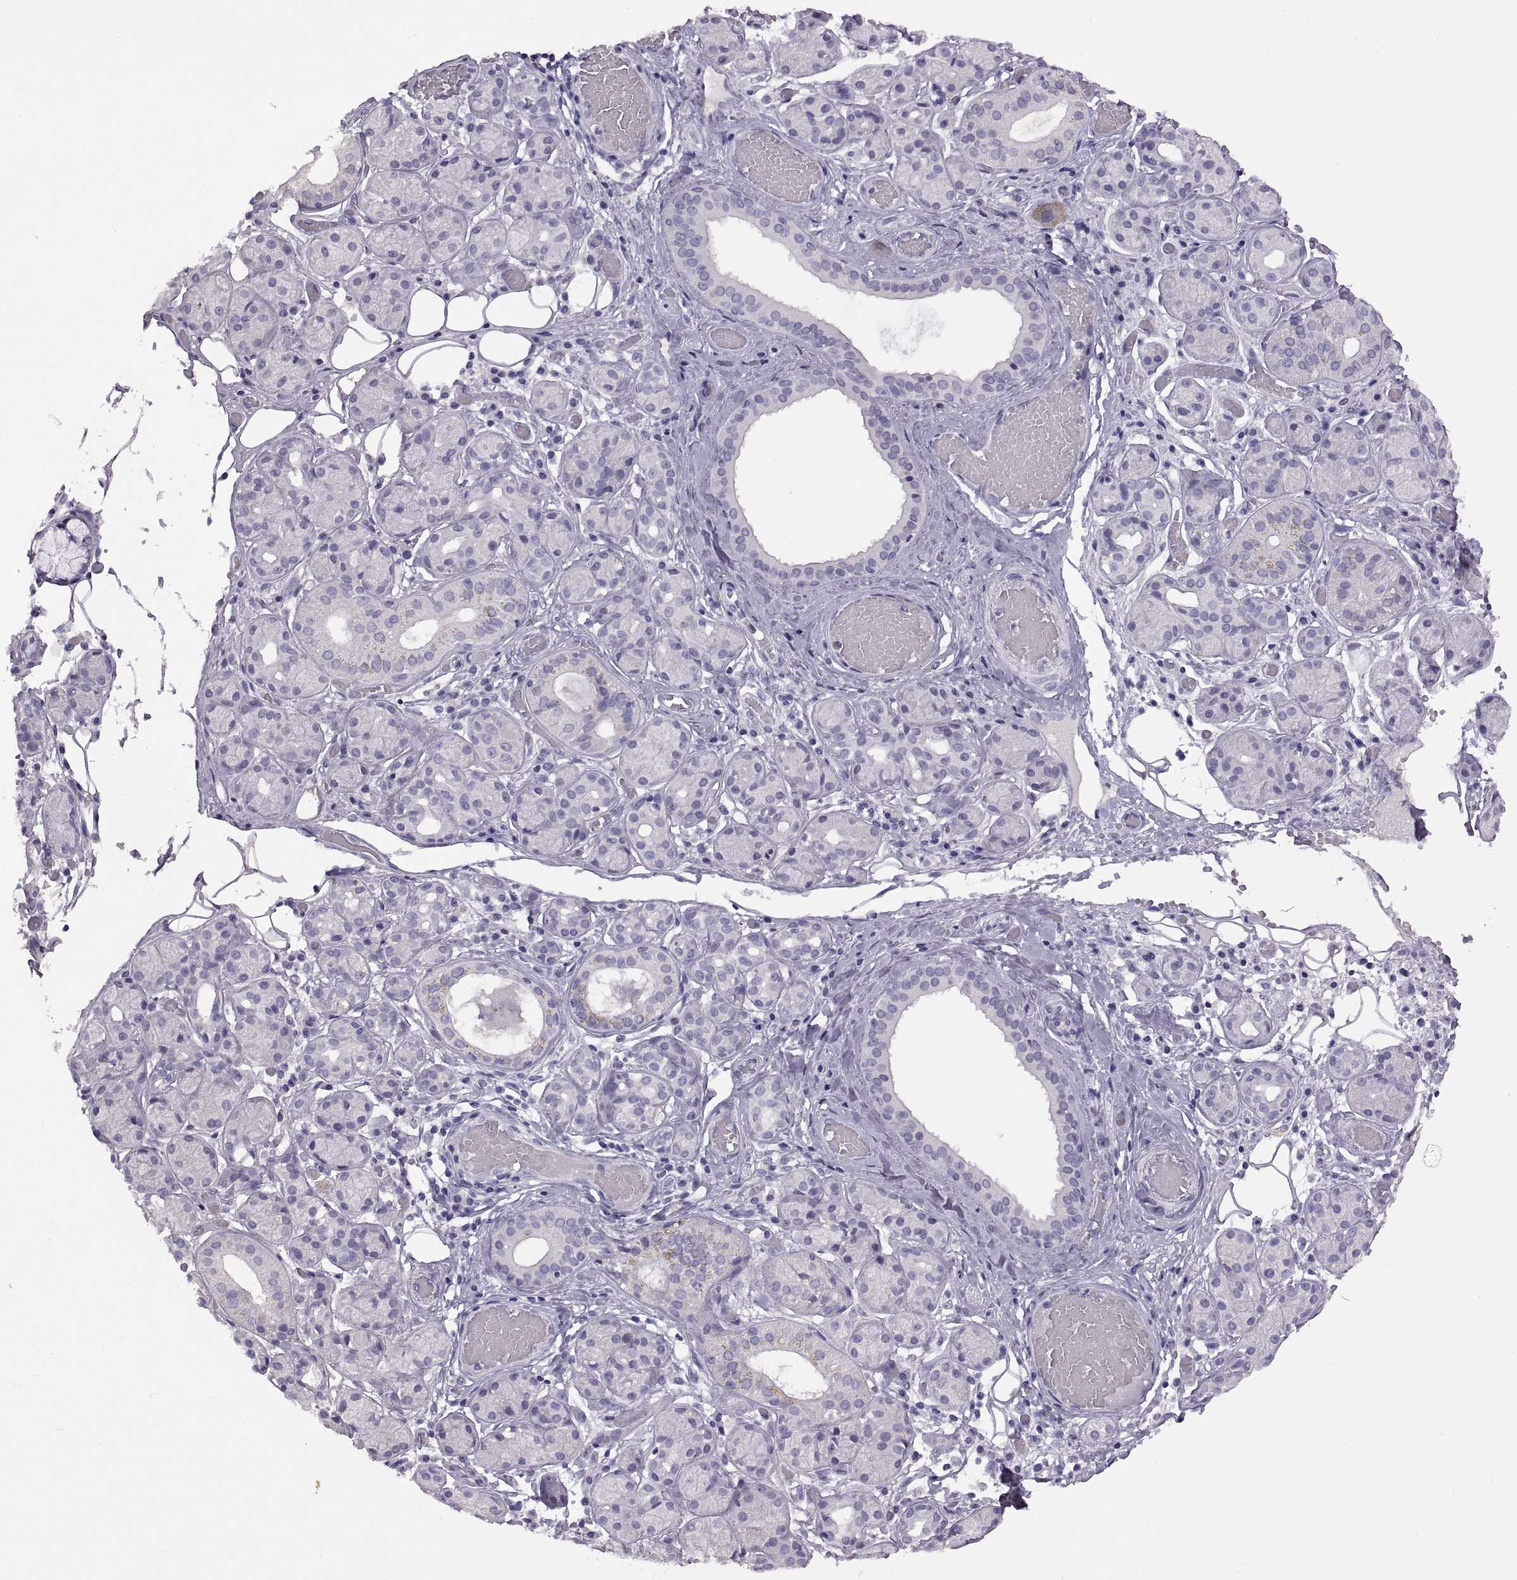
{"staining": {"intensity": "negative", "quantity": "none", "location": "none"}, "tissue": "salivary gland", "cell_type": "Glandular cells", "image_type": "normal", "snomed": [{"axis": "morphology", "description": "Normal tissue, NOS"}, {"axis": "topography", "description": "Salivary gland"}, {"axis": "topography", "description": "Peripheral nerve tissue"}], "caption": "Histopathology image shows no significant protein positivity in glandular cells of benign salivary gland.", "gene": "RDM1", "patient": {"sex": "male", "age": 71}}